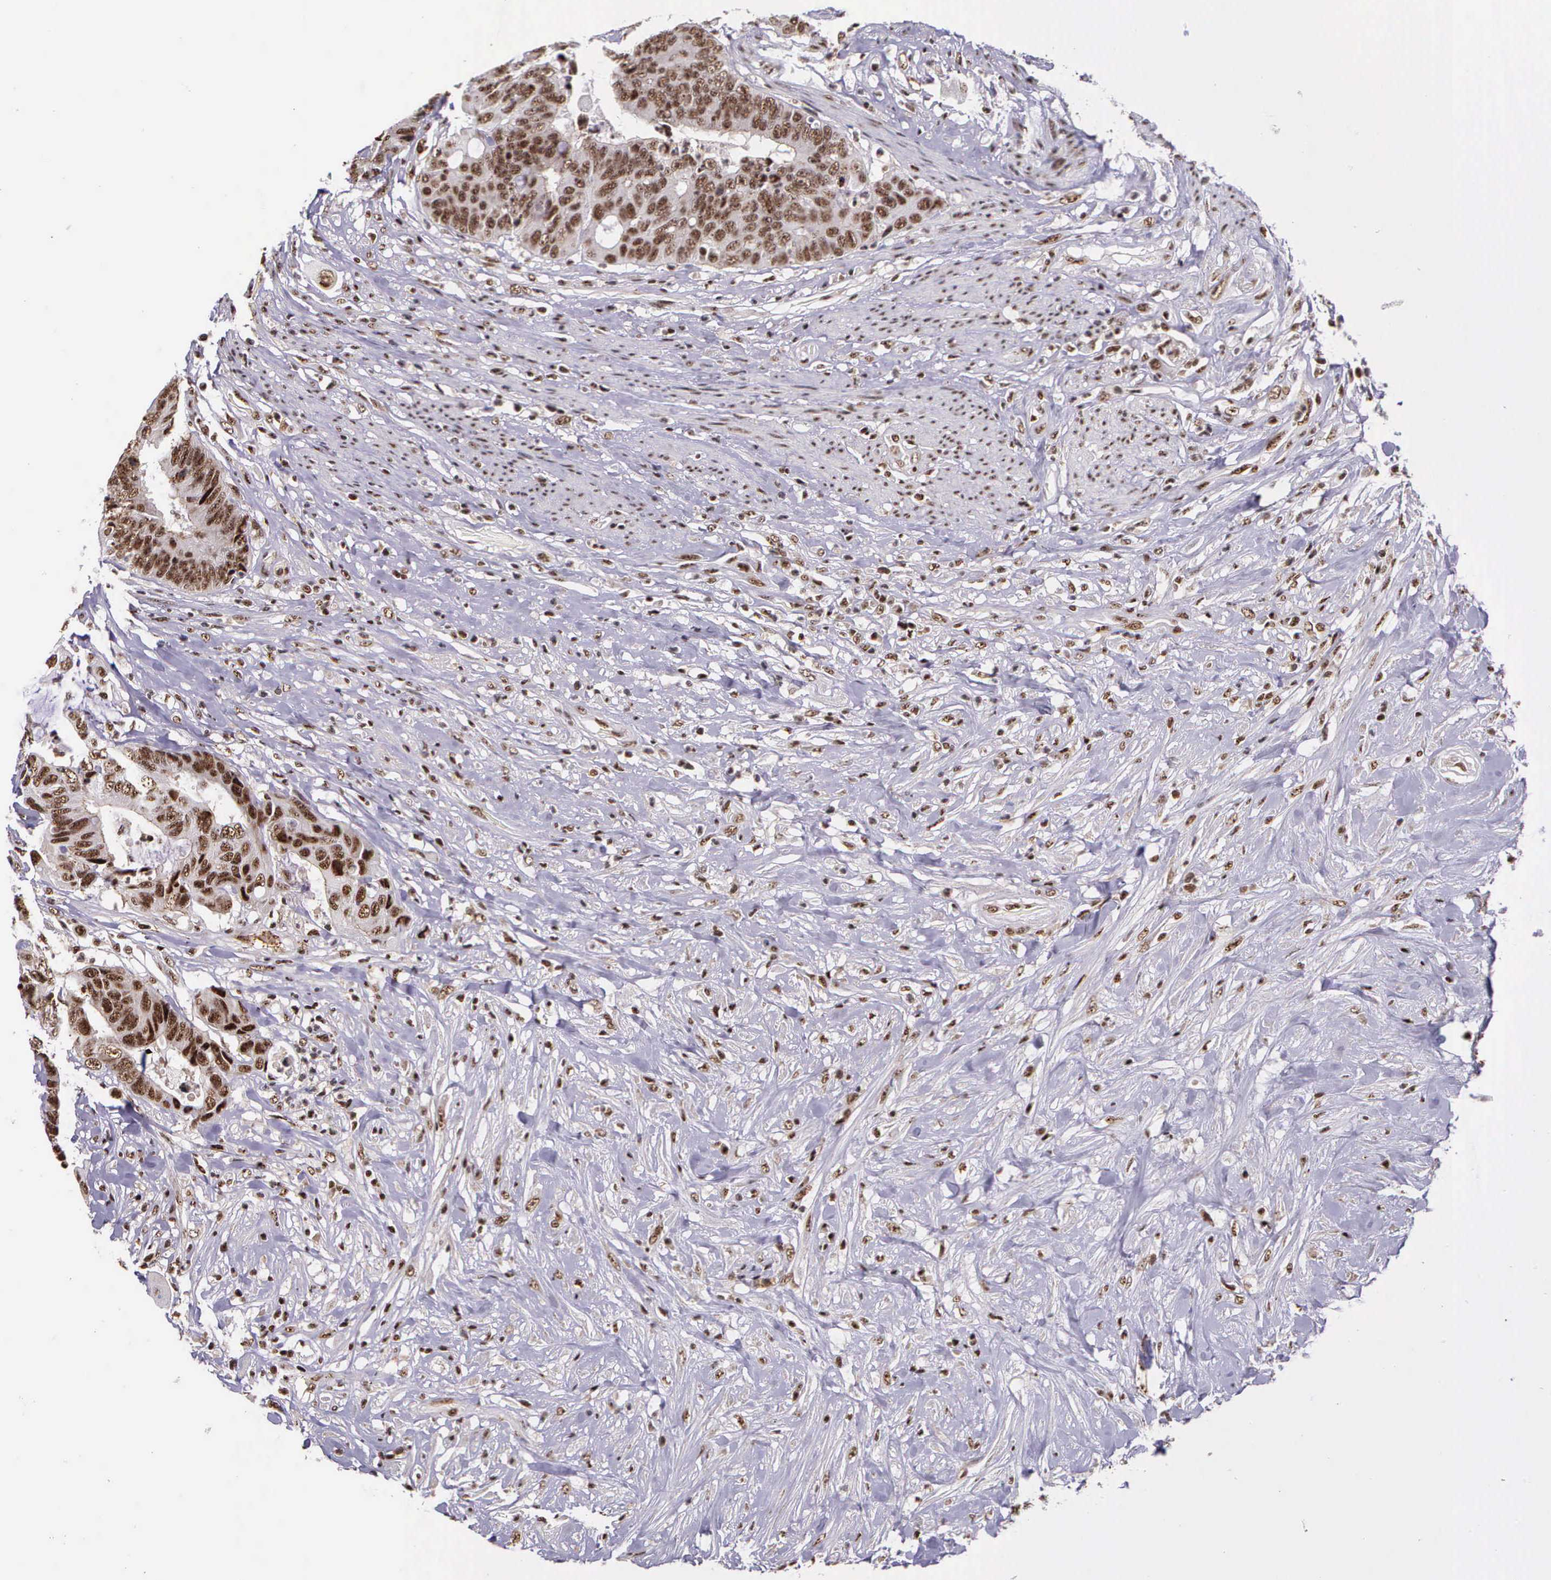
{"staining": {"intensity": "moderate", "quantity": ">75%", "location": "cytoplasmic/membranous,nuclear"}, "tissue": "colorectal cancer", "cell_type": "Tumor cells", "image_type": "cancer", "snomed": [{"axis": "morphology", "description": "Adenocarcinoma, NOS"}, {"axis": "topography", "description": "Rectum"}], "caption": "Immunohistochemical staining of colorectal cancer exhibits medium levels of moderate cytoplasmic/membranous and nuclear protein staining in approximately >75% of tumor cells.", "gene": "FAM47A", "patient": {"sex": "female", "age": 65}}